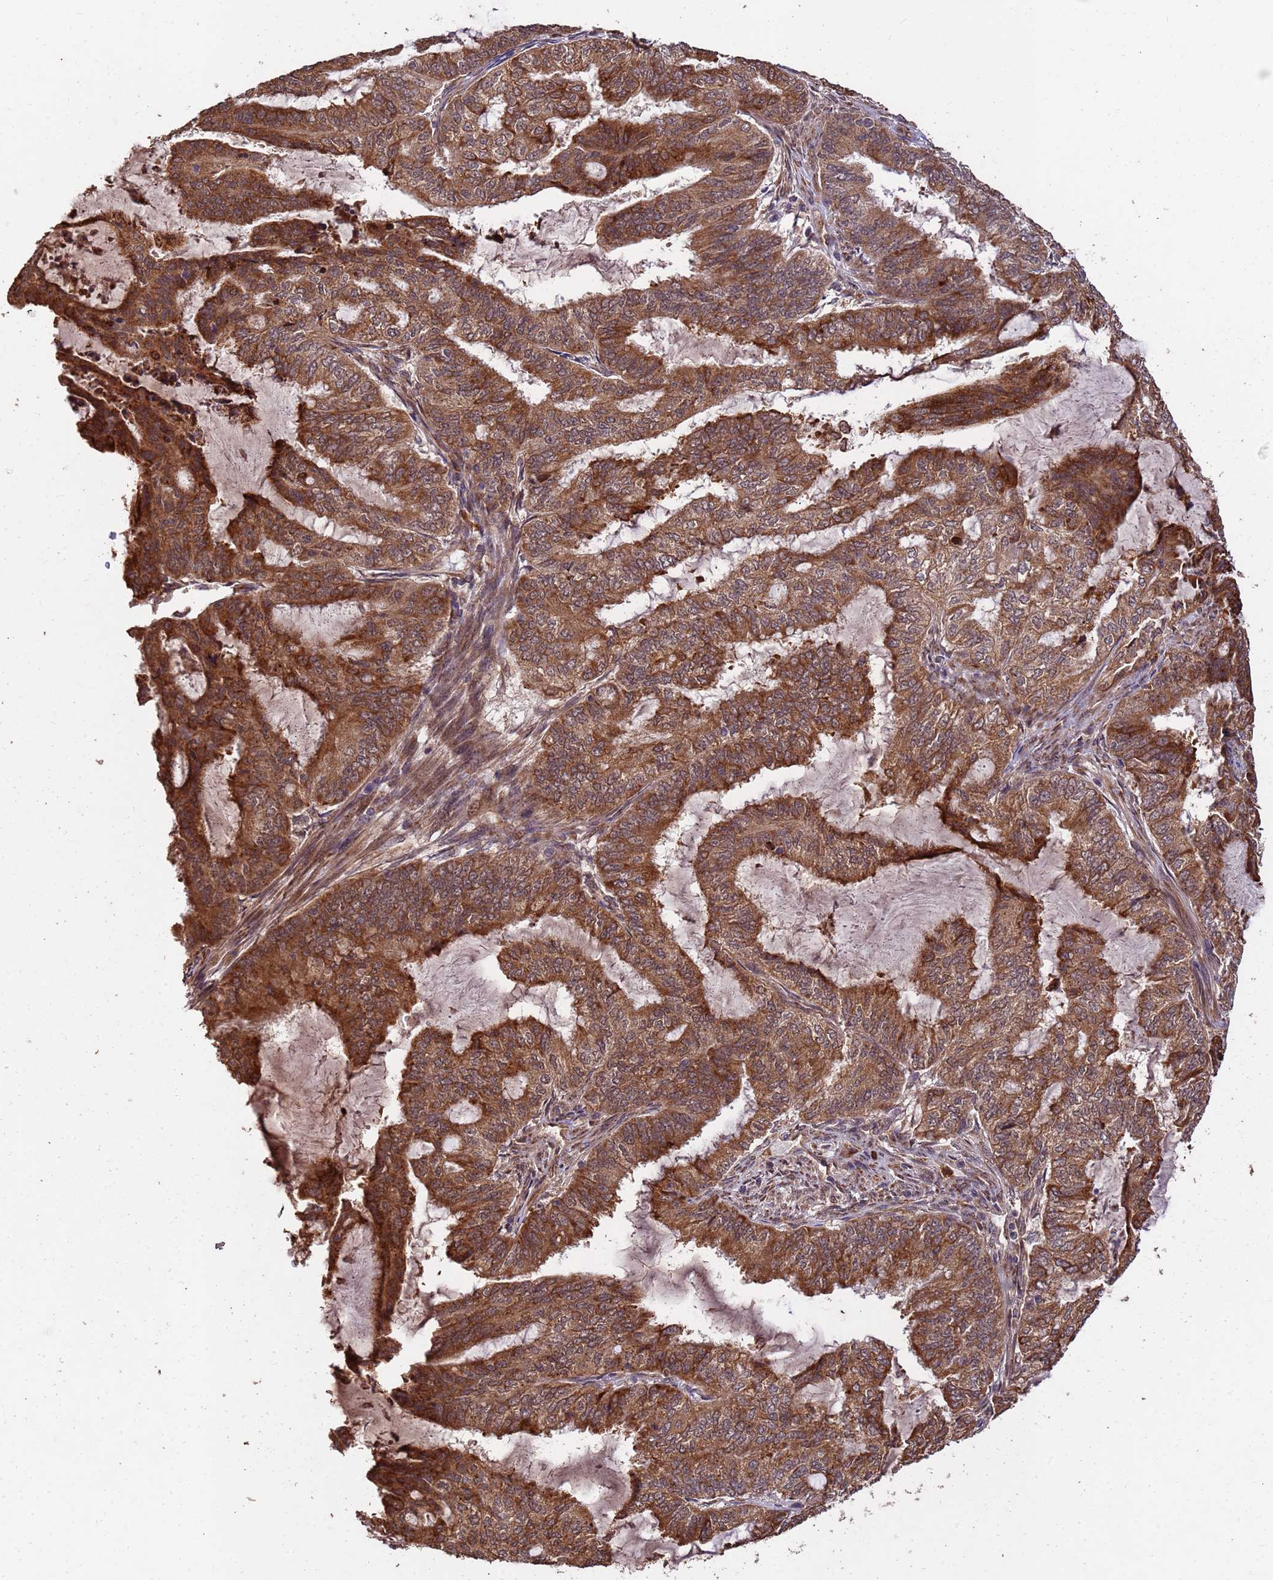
{"staining": {"intensity": "moderate", "quantity": ">75%", "location": "cytoplasmic/membranous"}, "tissue": "endometrial cancer", "cell_type": "Tumor cells", "image_type": "cancer", "snomed": [{"axis": "morphology", "description": "Adenocarcinoma, NOS"}, {"axis": "topography", "description": "Endometrium"}], "caption": "Immunohistochemical staining of endometrial adenocarcinoma shows medium levels of moderate cytoplasmic/membranous protein expression in approximately >75% of tumor cells.", "gene": "ZNF619", "patient": {"sex": "female", "age": 51}}